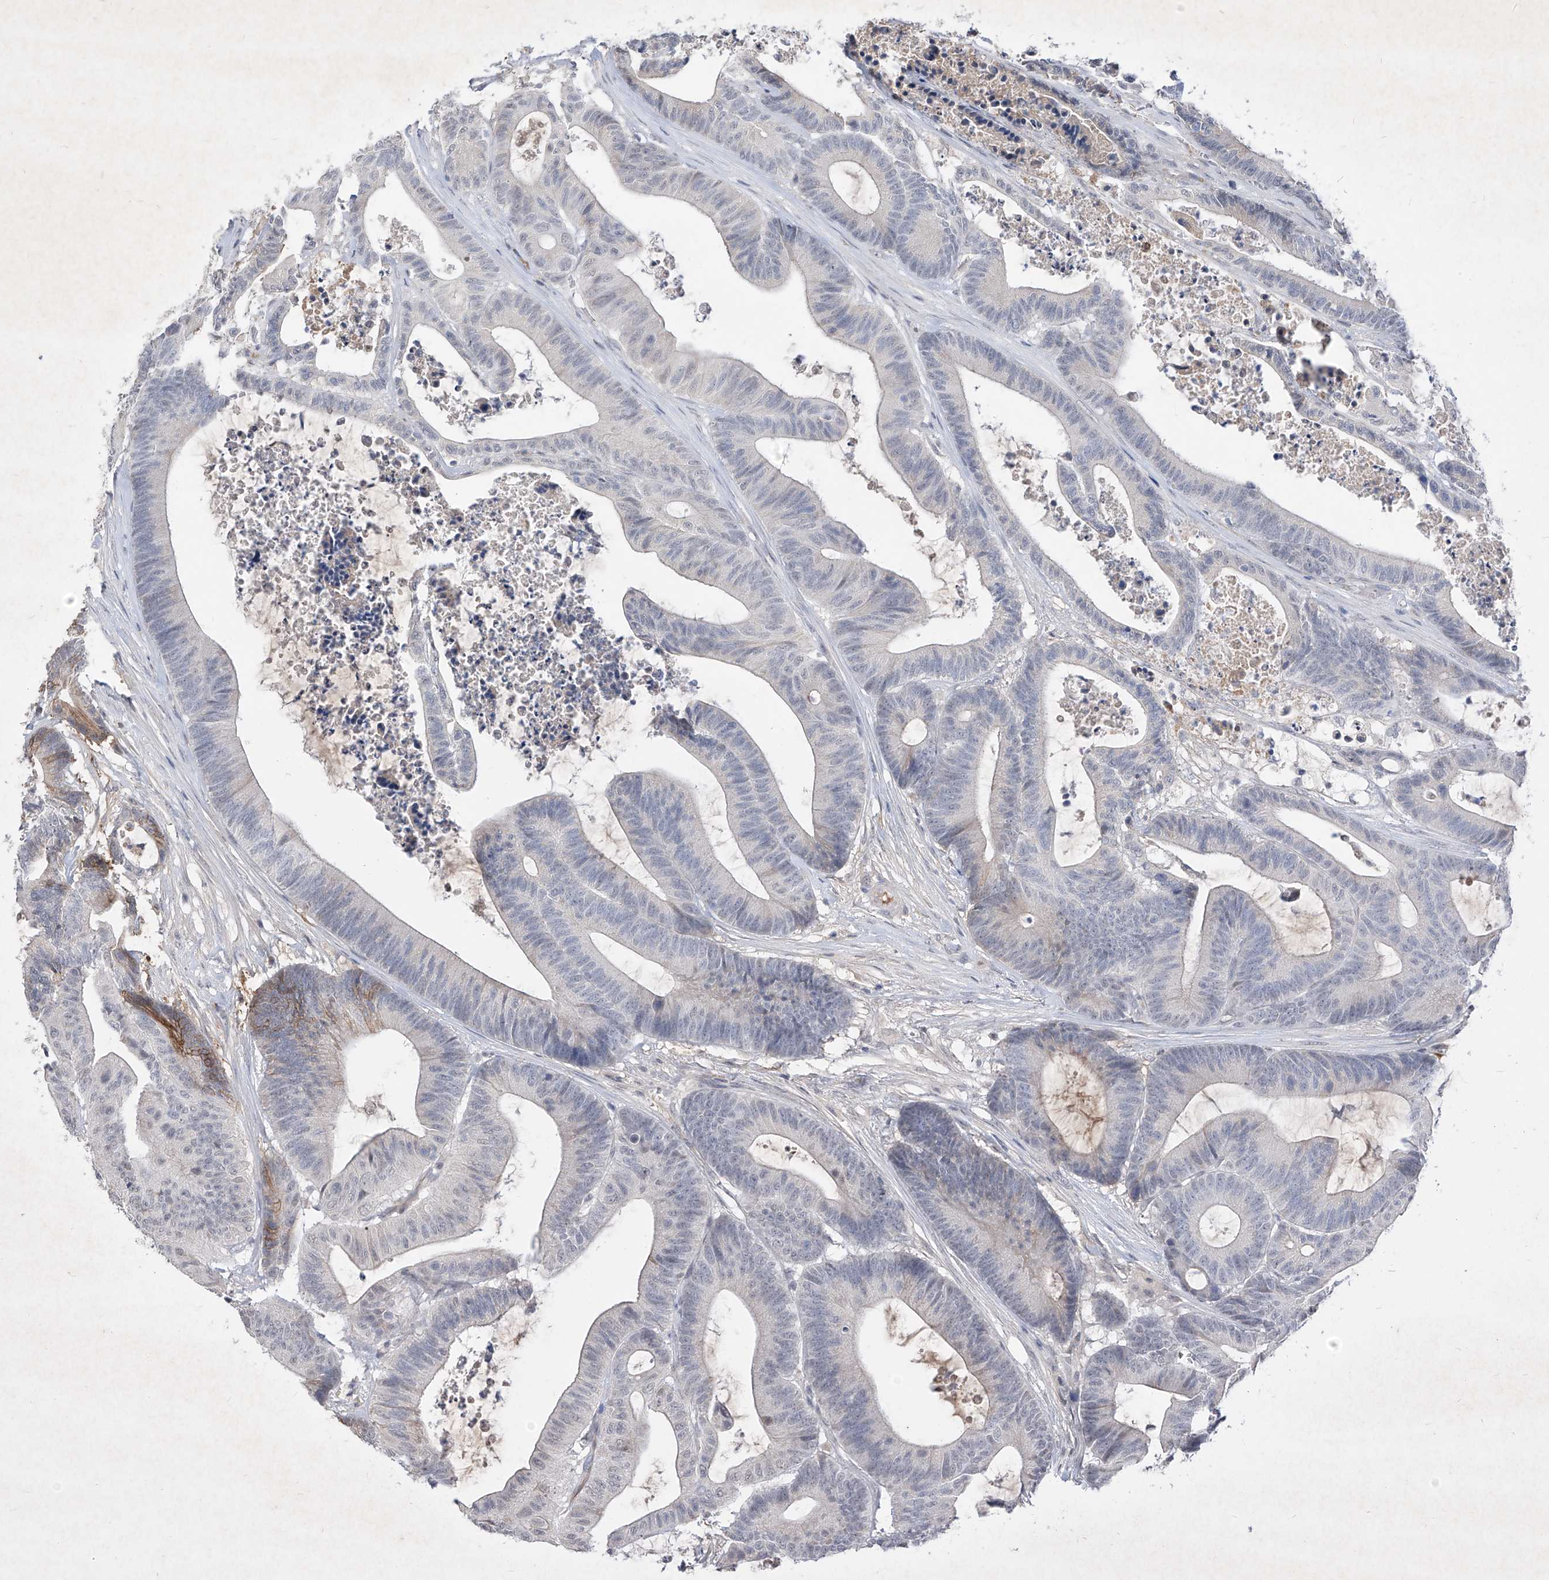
{"staining": {"intensity": "negative", "quantity": "none", "location": "none"}, "tissue": "colorectal cancer", "cell_type": "Tumor cells", "image_type": "cancer", "snomed": [{"axis": "morphology", "description": "Adenocarcinoma, NOS"}, {"axis": "topography", "description": "Colon"}], "caption": "Immunohistochemical staining of colorectal adenocarcinoma shows no significant expression in tumor cells.", "gene": "C4A", "patient": {"sex": "female", "age": 84}}